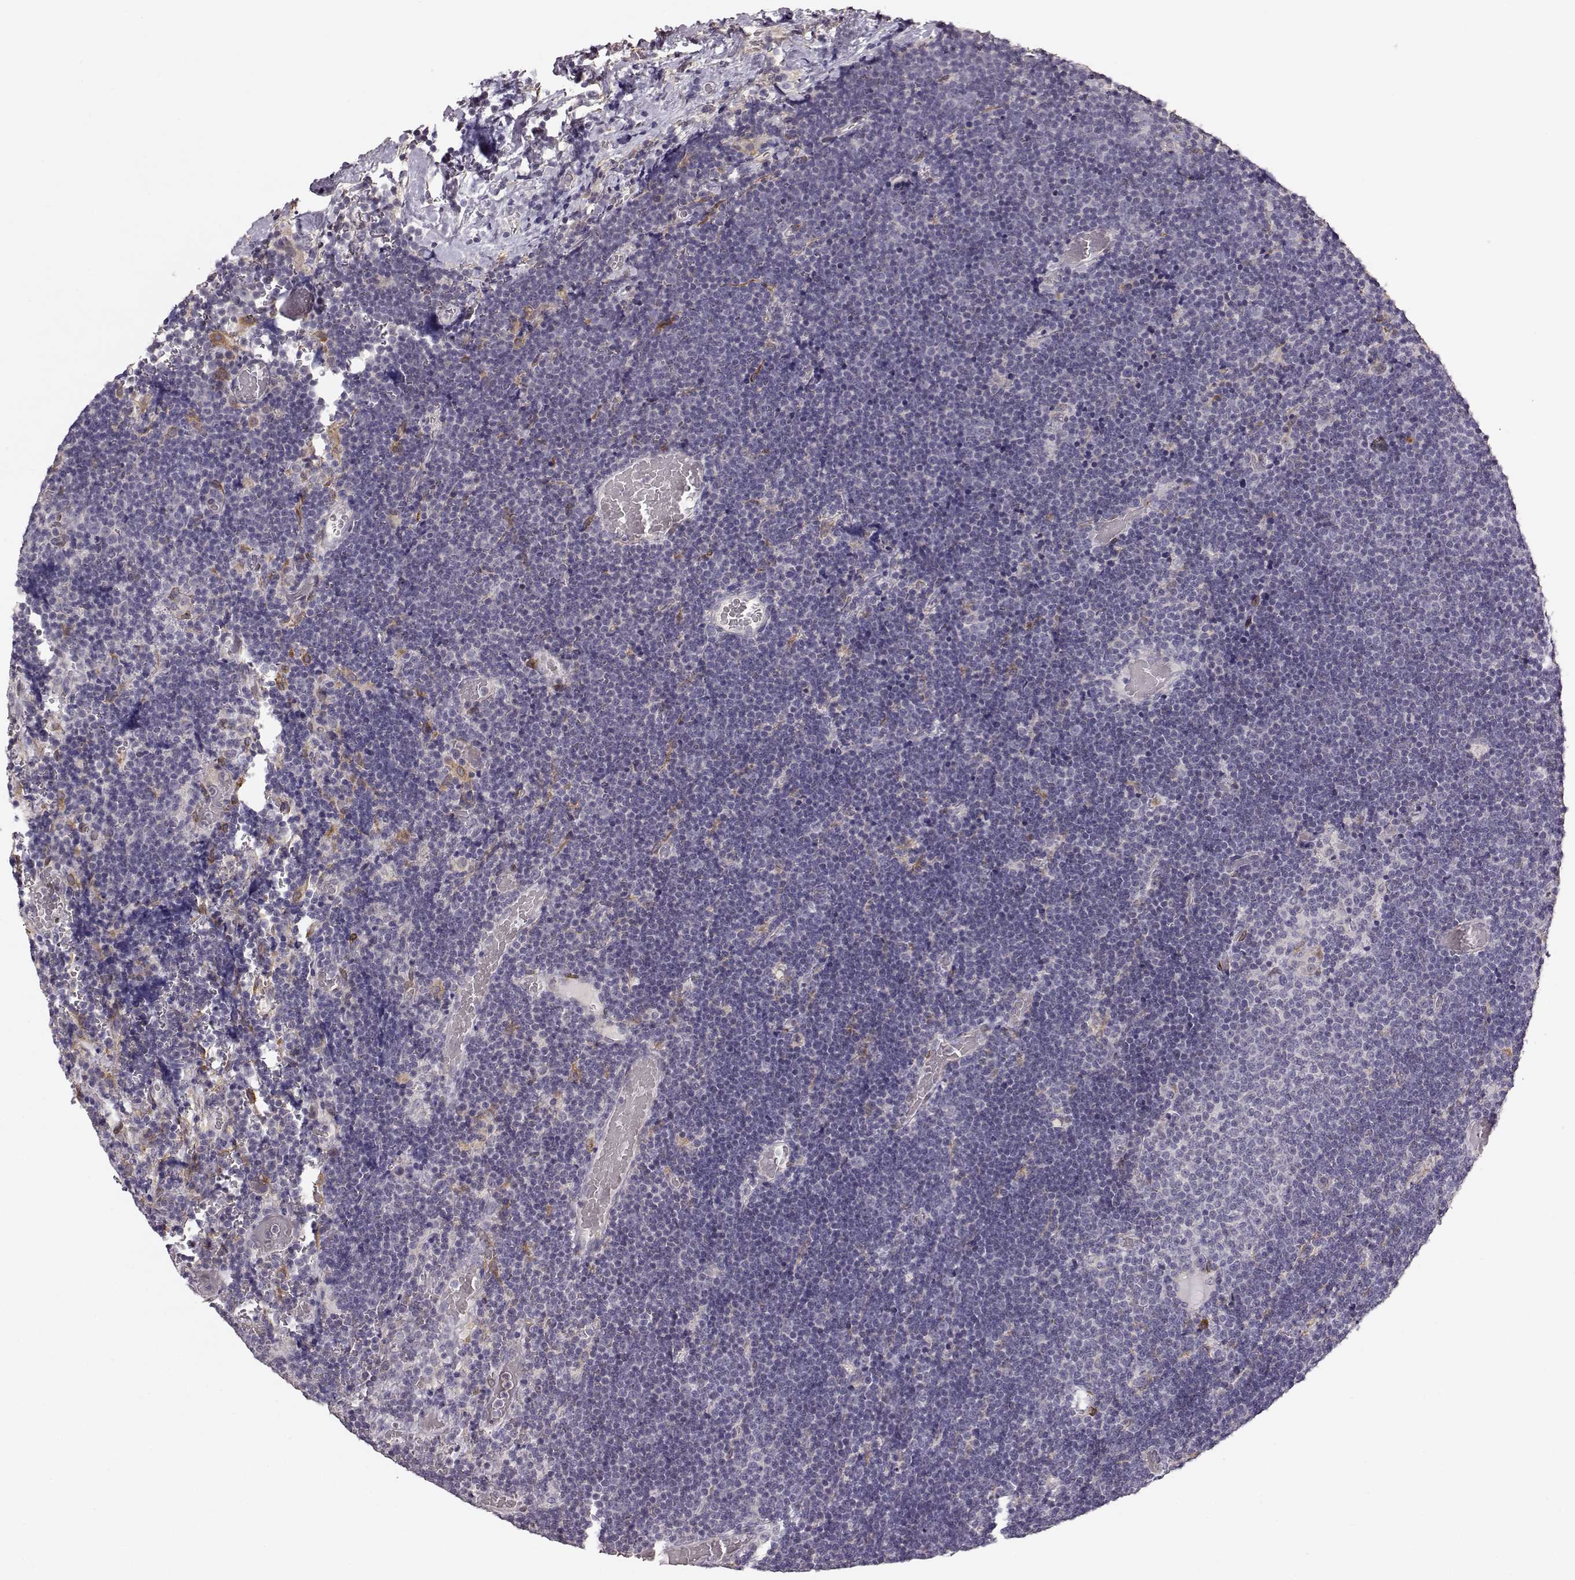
{"staining": {"intensity": "negative", "quantity": "none", "location": "none"}, "tissue": "lymphoma", "cell_type": "Tumor cells", "image_type": "cancer", "snomed": [{"axis": "morphology", "description": "Malignant lymphoma, non-Hodgkin's type, Low grade"}, {"axis": "topography", "description": "Brain"}], "caption": "This is a image of immunohistochemistry (IHC) staining of malignant lymphoma, non-Hodgkin's type (low-grade), which shows no expression in tumor cells.", "gene": "GHR", "patient": {"sex": "female", "age": 66}}